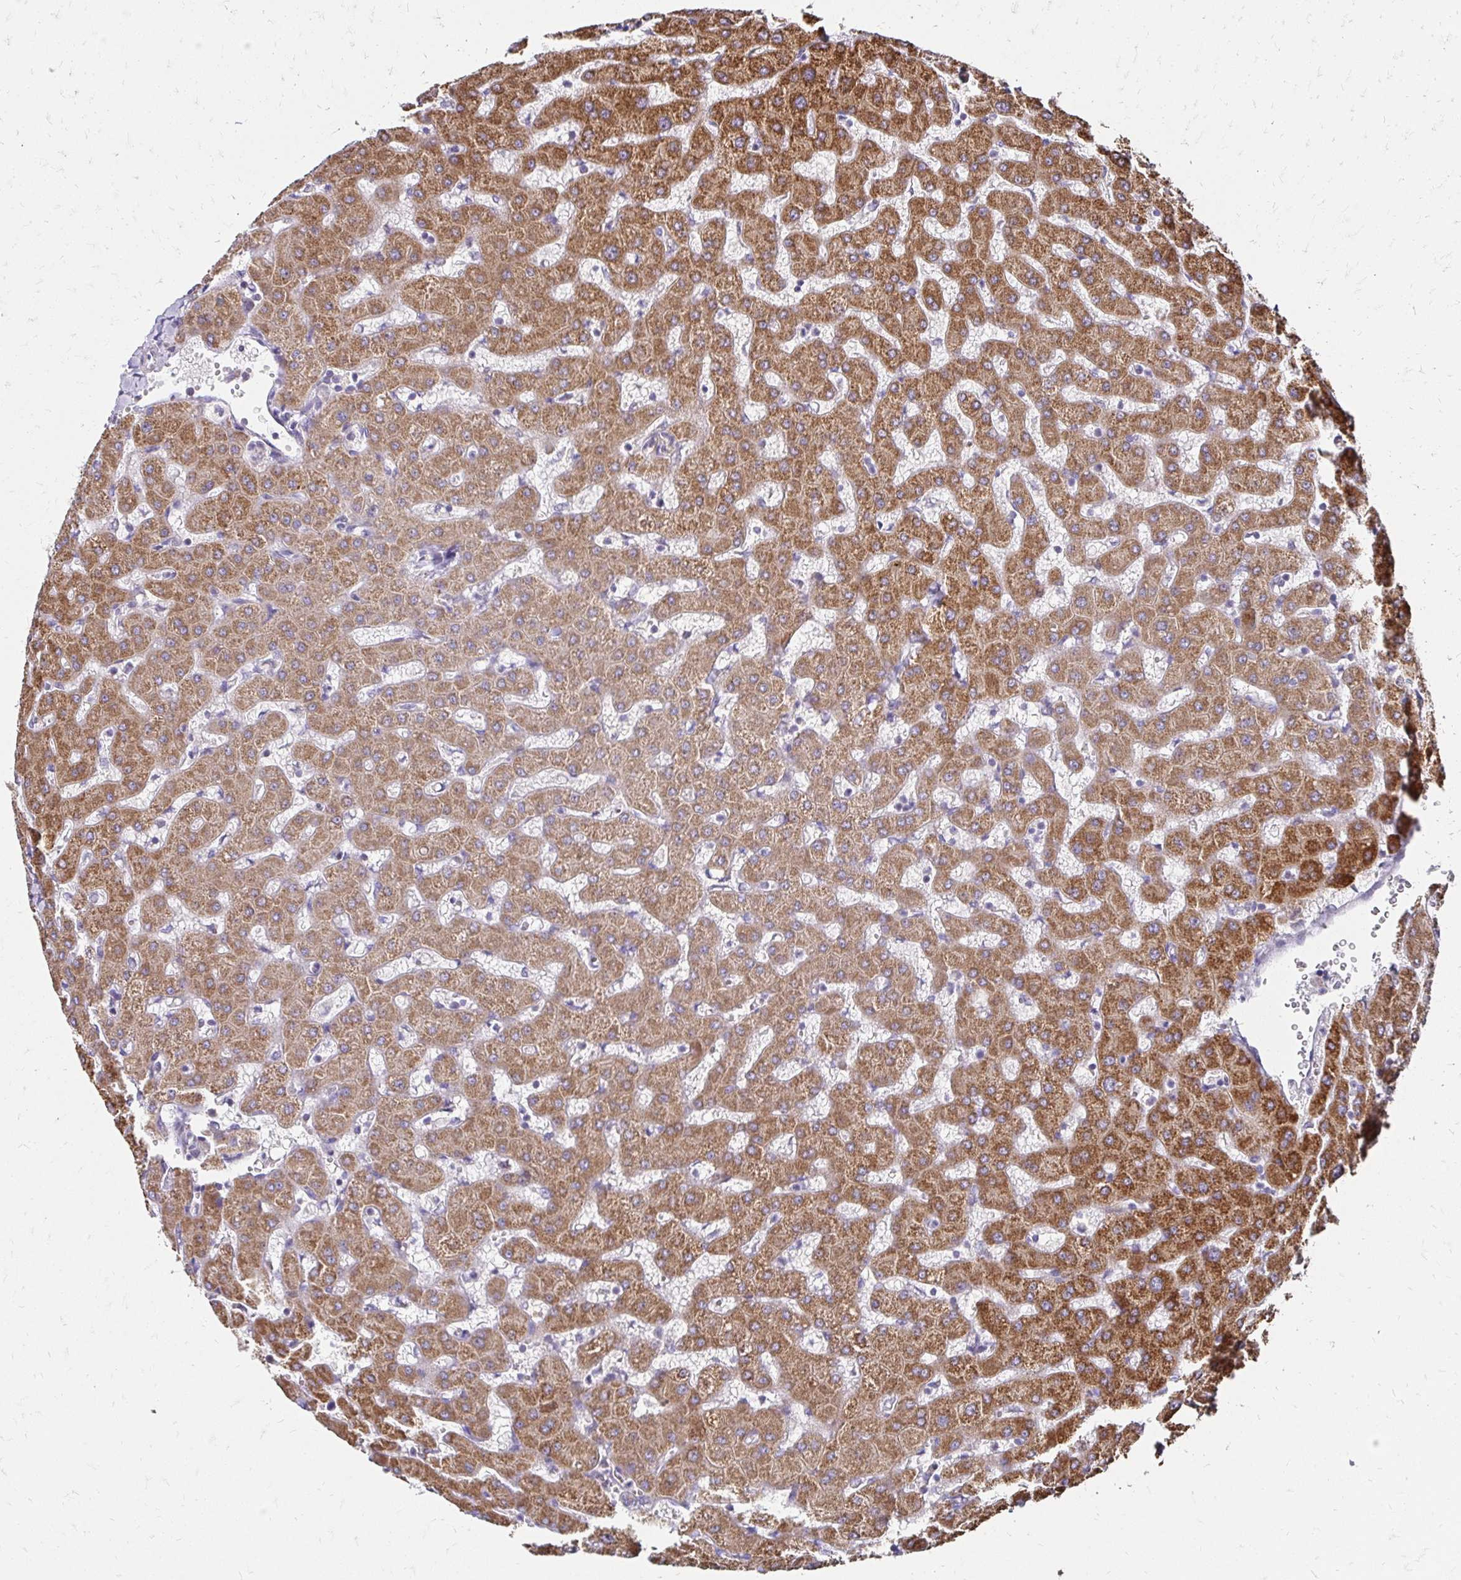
{"staining": {"intensity": "weak", "quantity": "25%-75%", "location": "cytoplasmic/membranous"}, "tissue": "liver", "cell_type": "Cholangiocytes", "image_type": "normal", "snomed": [{"axis": "morphology", "description": "Normal tissue, NOS"}, {"axis": "topography", "description": "Liver"}], "caption": "Immunohistochemical staining of normal liver reveals weak cytoplasmic/membranous protein positivity in approximately 25%-75% of cholangiocytes.", "gene": "ZW10", "patient": {"sex": "female", "age": 63}}